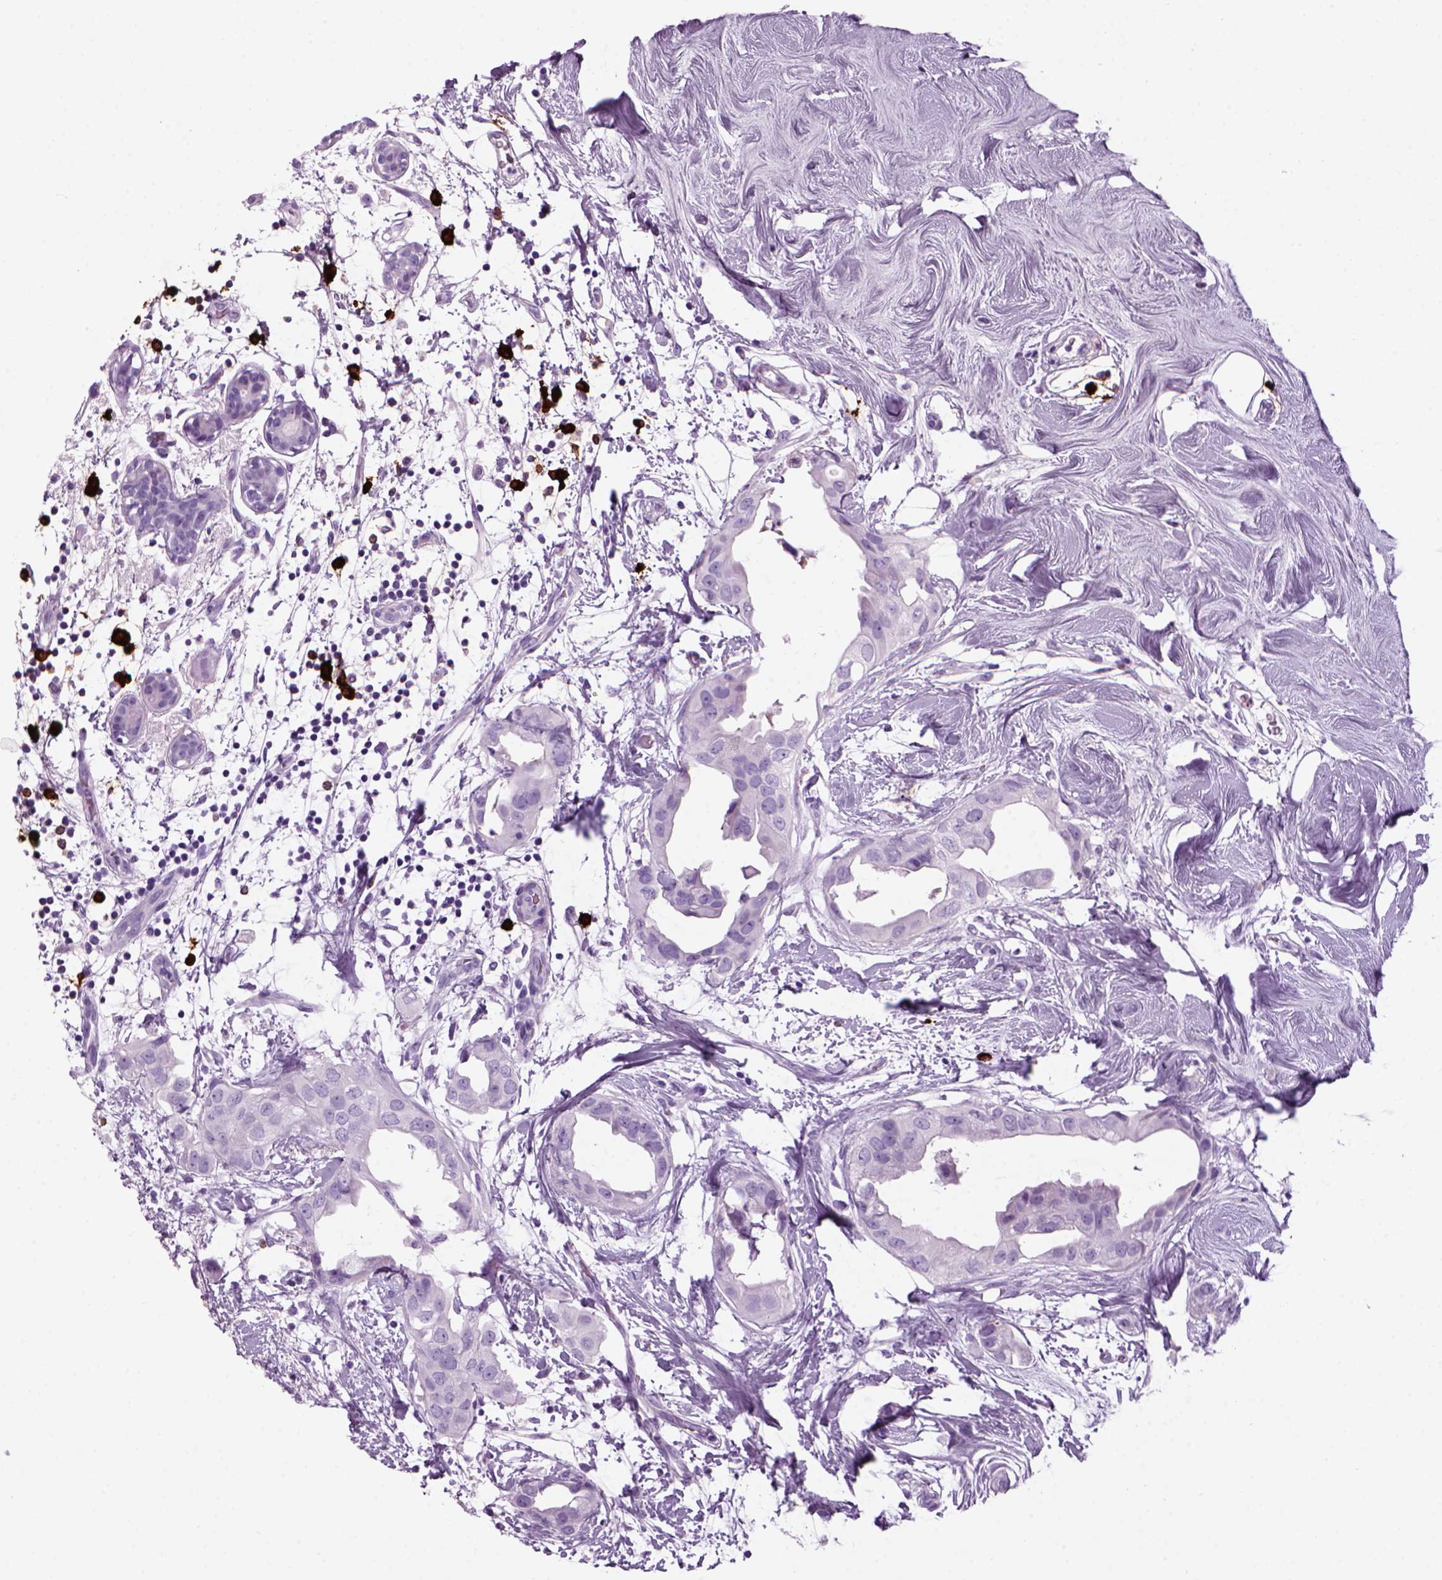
{"staining": {"intensity": "negative", "quantity": "none", "location": "none"}, "tissue": "breast cancer", "cell_type": "Tumor cells", "image_type": "cancer", "snomed": [{"axis": "morphology", "description": "Normal tissue, NOS"}, {"axis": "morphology", "description": "Duct carcinoma"}, {"axis": "topography", "description": "Breast"}], "caption": "The image displays no significant staining in tumor cells of breast cancer (infiltrating ductal carcinoma).", "gene": "MZB1", "patient": {"sex": "female", "age": 40}}